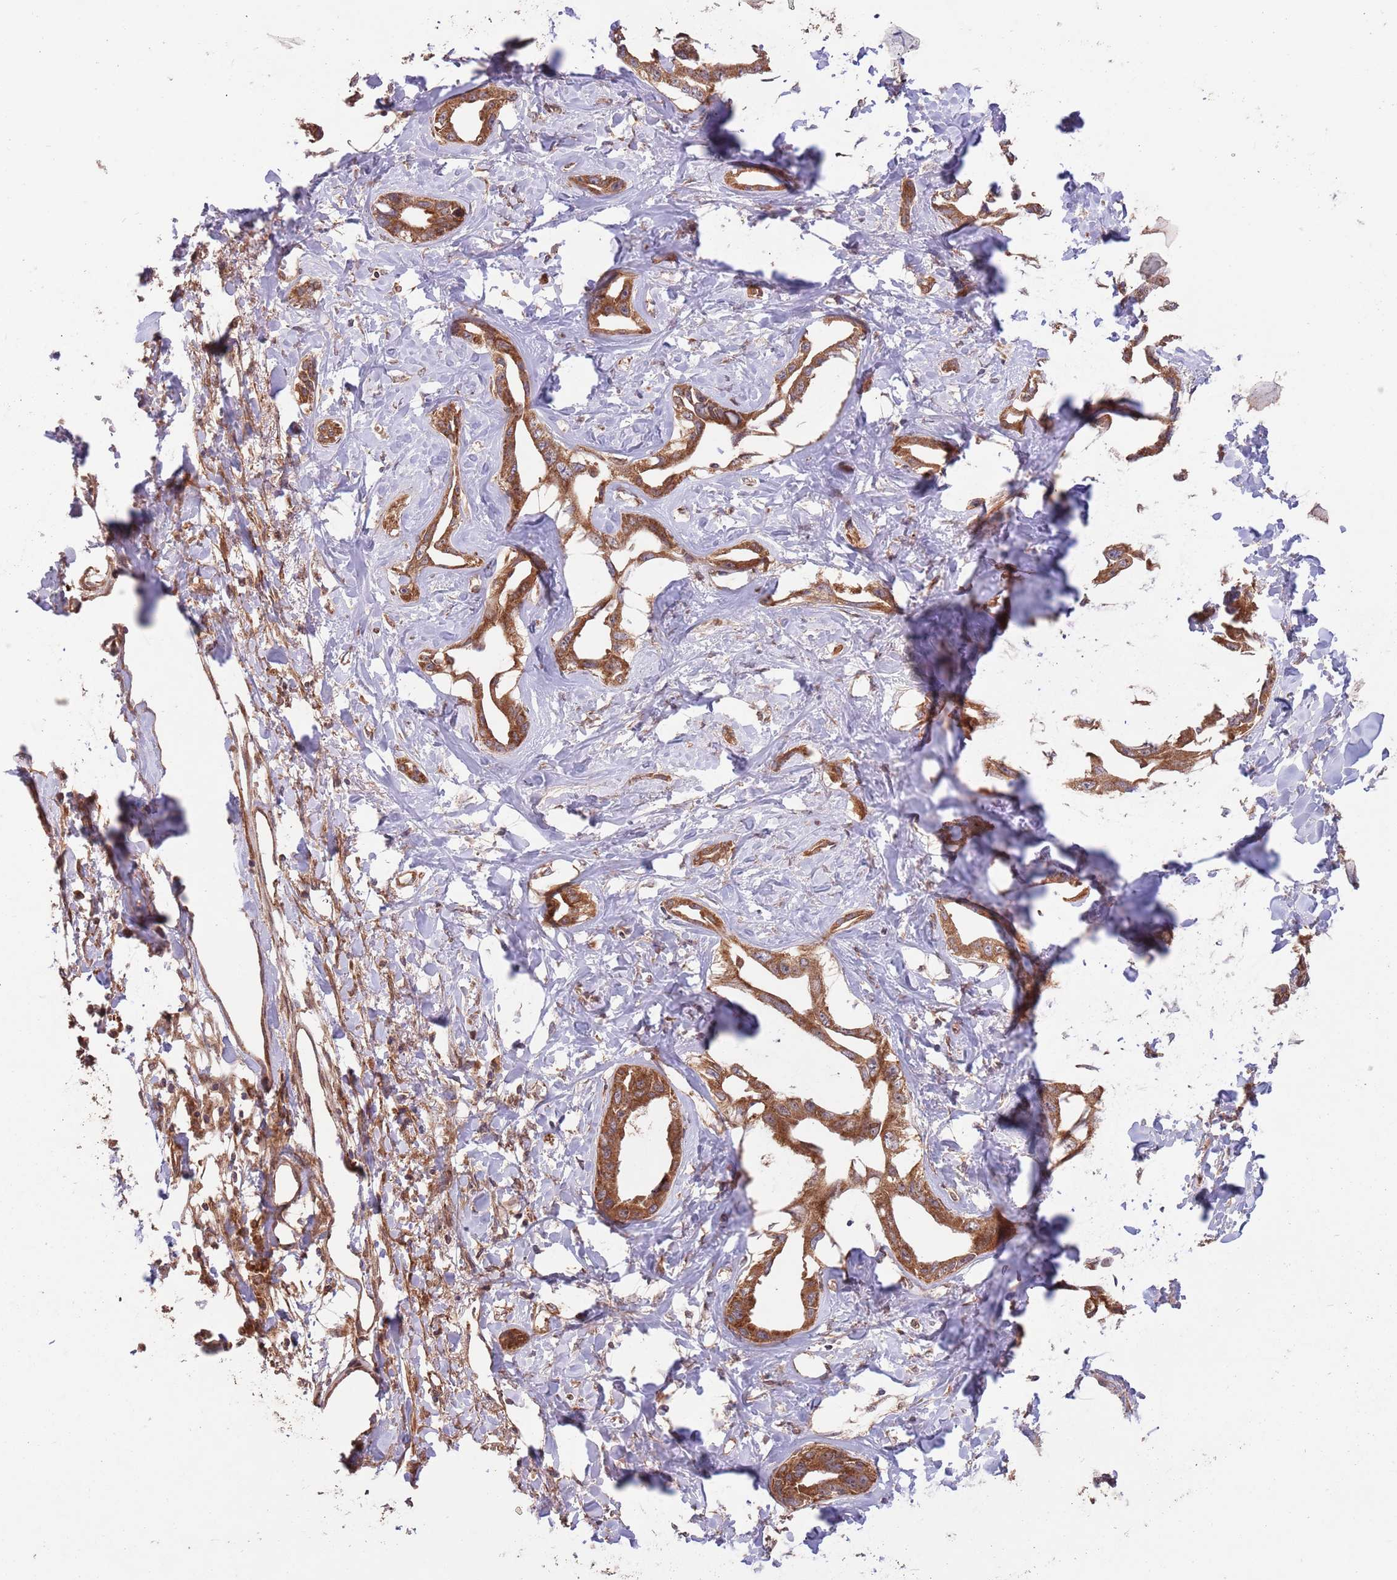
{"staining": {"intensity": "strong", "quantity": ">75%", "location": "cytoplasmic/membranous"}, "tissue": "liver cancer", "cell_type": "Tumor cells", "image_type": "cancer", "snomed": [{"axis": "morphology", "description": "Cholangiocarcinoma"}, {"axis": "topography", "description": "Liver"}], "caption": "Strong cytoplasmic/membranous expression for a protein is present in about >75% of tumor cells of liver cancer (cholangiocarcinoma) using IHC.", "gene": "MFNG", "patient": {"sex": "male", "age": 59}}